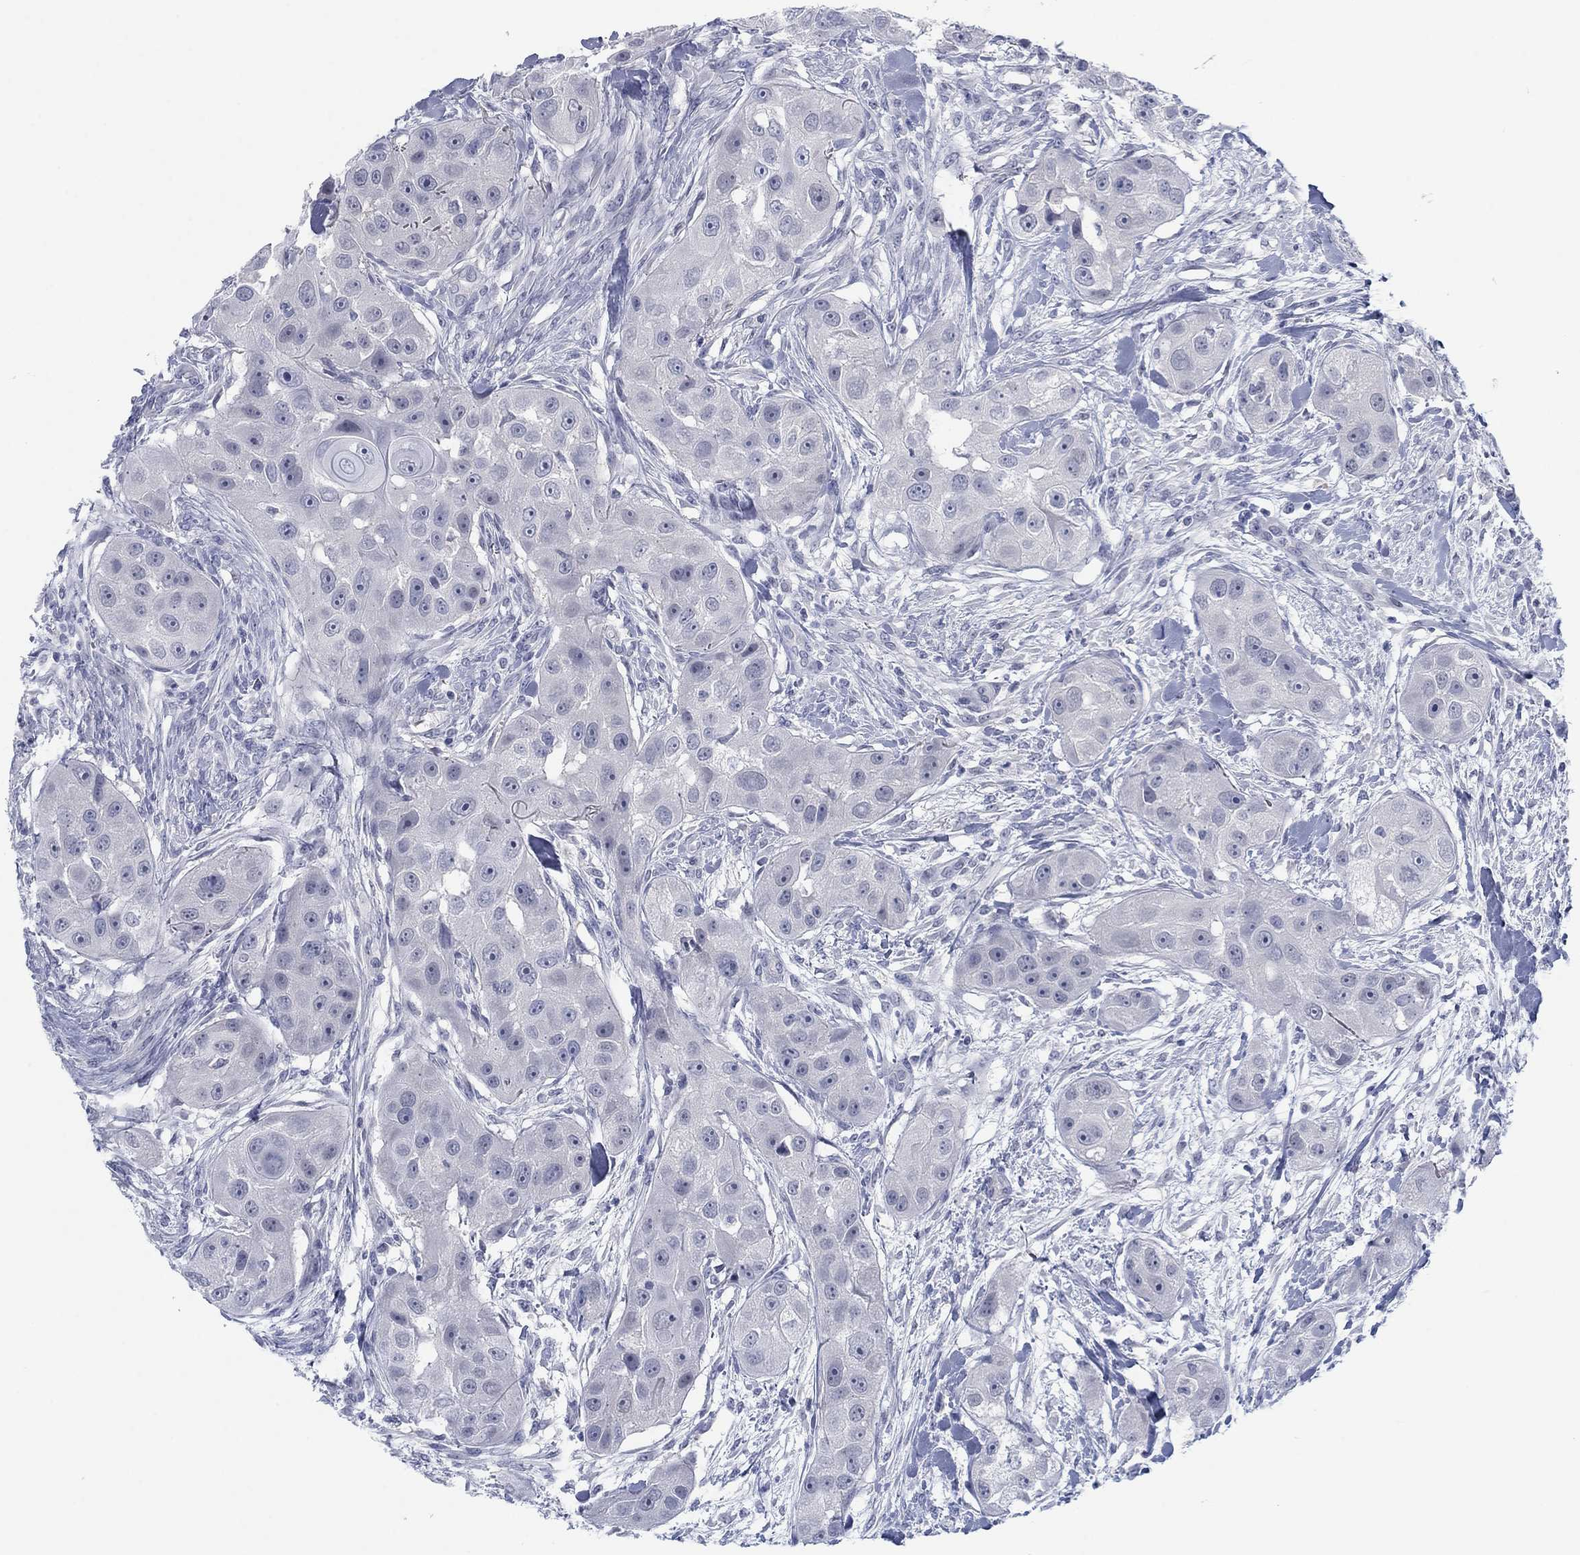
{"staining": {"intensity": "negative", "quantity": "none", "location": "none"}, "tissue": "head and neck cancer", "cell_type": "Tumor cells", "image_type": "cancer", "snomed": [{"axis": "morphology", "description": "Squamous cell carcinoma, NOS"}, {"axis": "topography", "description": "Head-Neck"}], "caption": "Immunohistochemical staining of head and neck squamous cell carcinoma demonstrates no significant expression in tumor cells.", "gene": "DNAL1", "patient": {"sex": "male", "age": 51}}